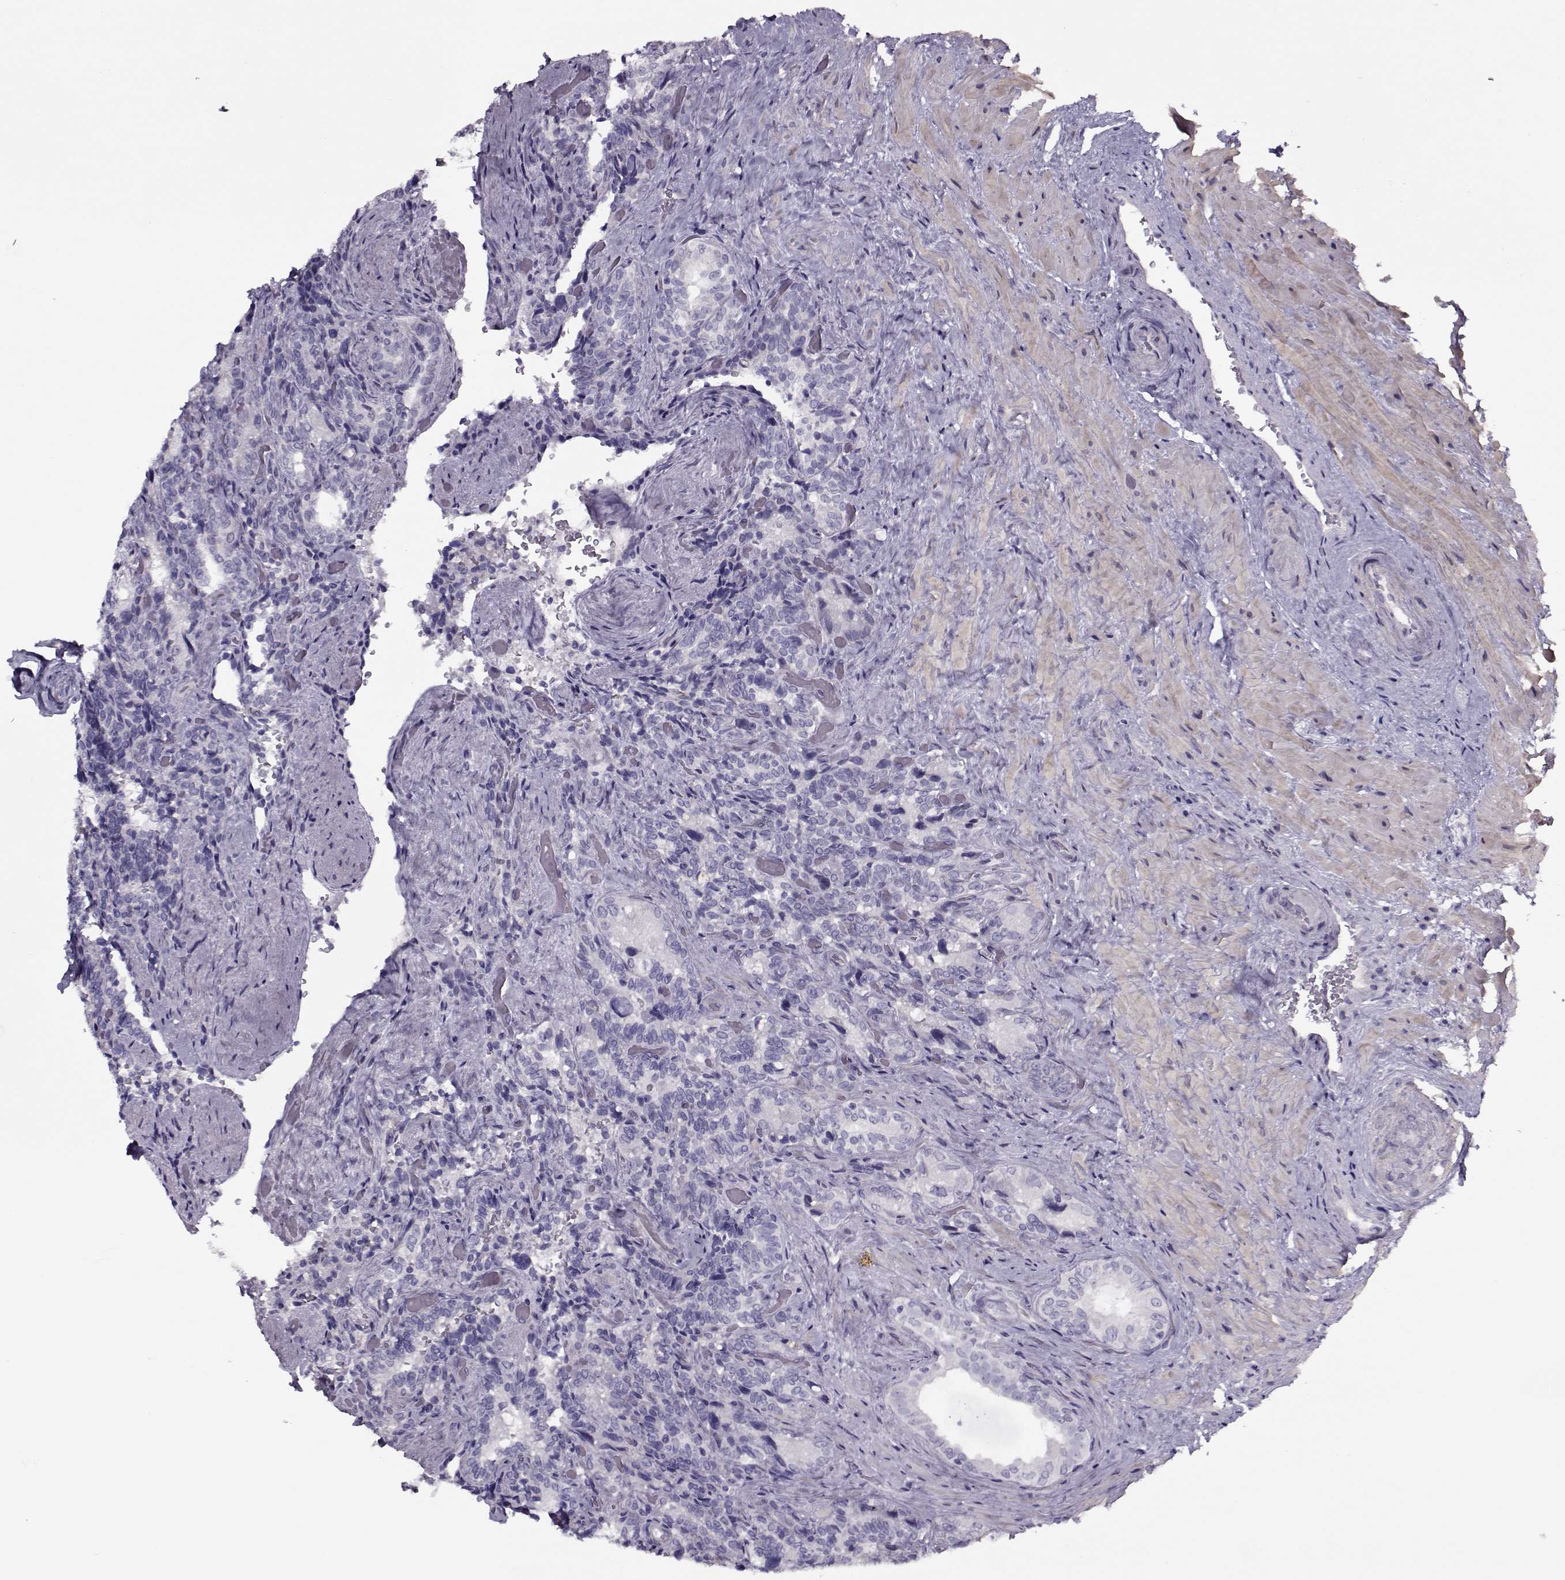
{"staining": {"intensity": "negative", "quantity": "none", "location": "none"}, "tissue": "seminal vesicle", "cell_type": "Glandular cells", "image_type": "normal", "snomed": [{"axis": "morphology", "description": "Normal tissue, NOS"}, {"axis": "topography", "description": "Seminal veicle"}], "caption": "This is a histopathology image of immunohistochemistry (IHC) staining of benign seminal vesicle, which shows no staining in glandular cells. The staining is performed using DAB brown chromogen with nuclei counter-stained in using hematoxylin.", "gene": "CIBAR1", "patient": {"sex": "male", "age": 69}}